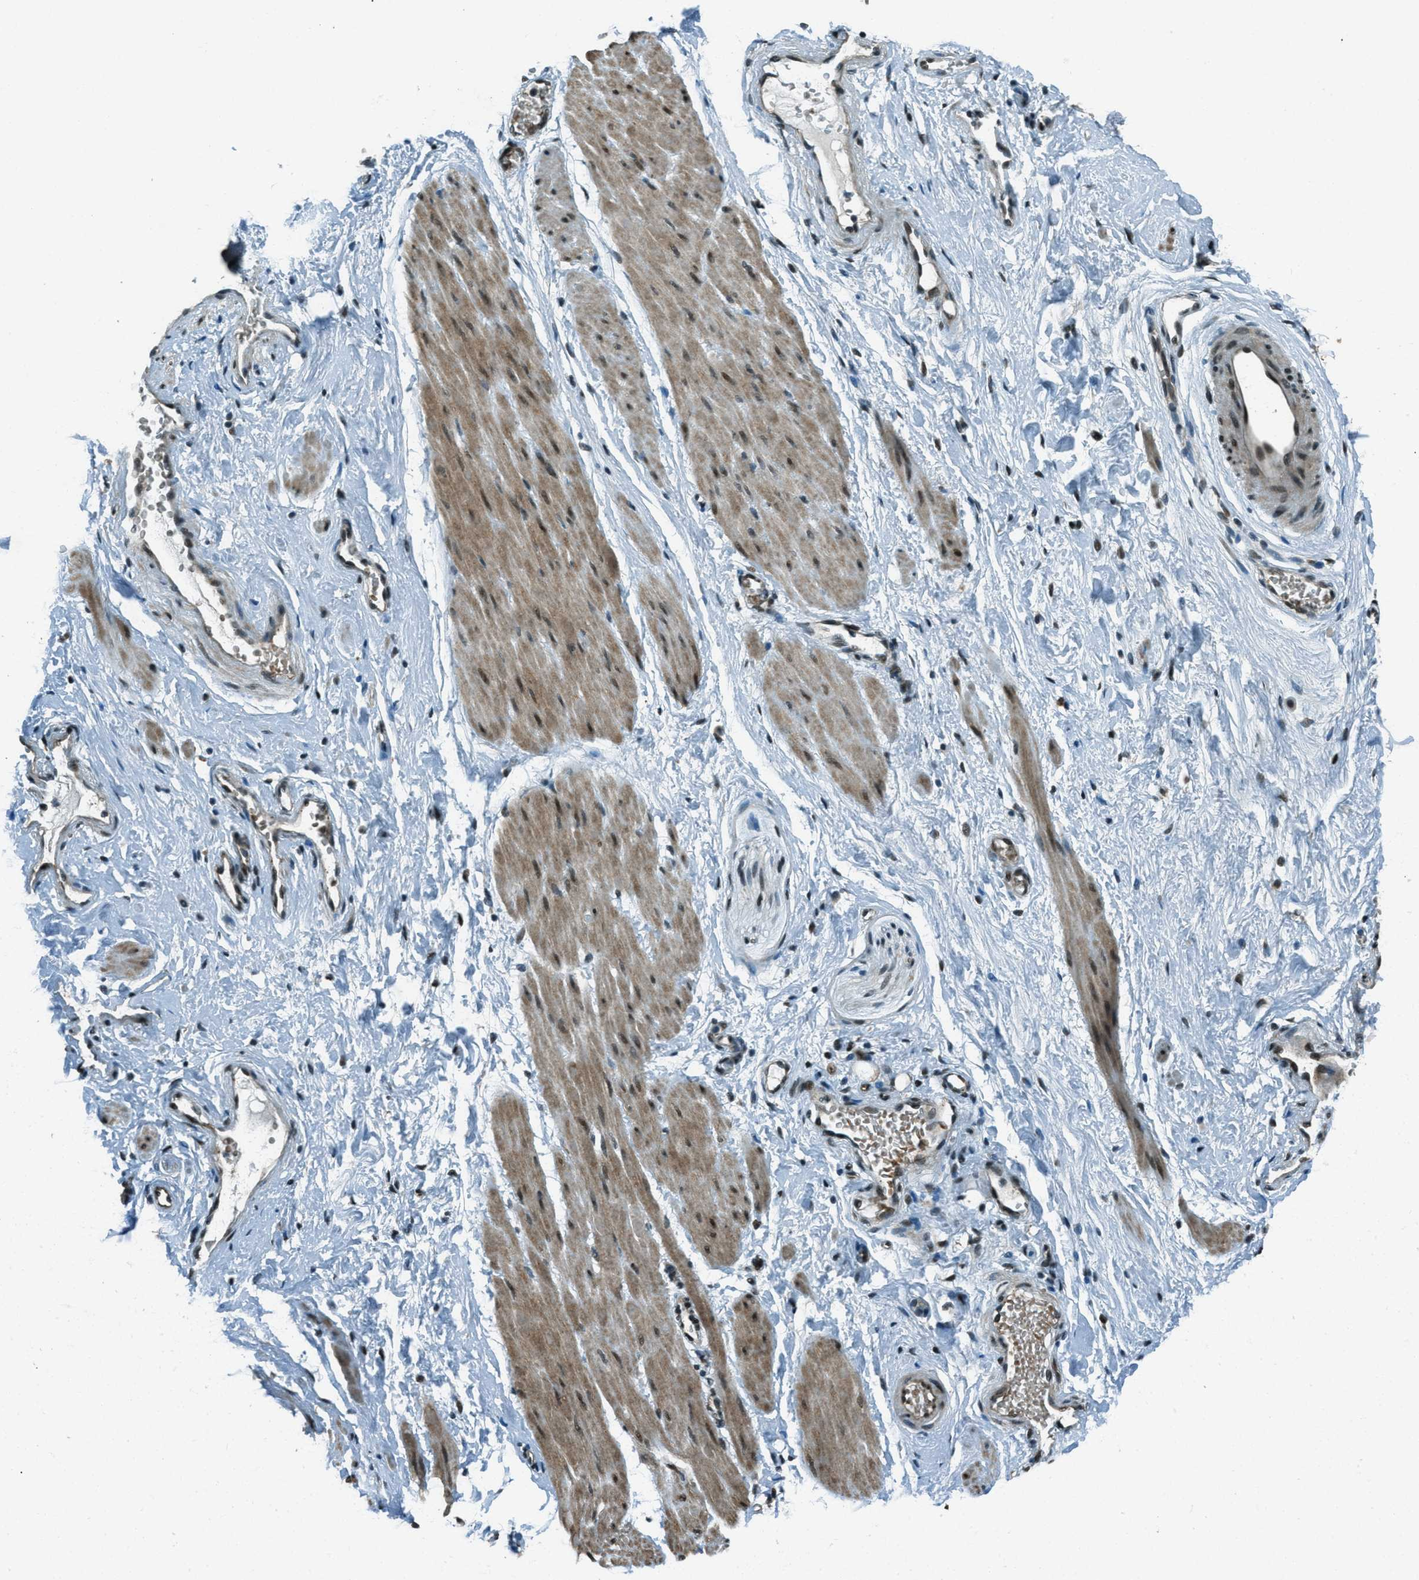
{"staining": {"intensity": "moderate", "quantity": ">75%", "location": "nuclear"}, "tissue": "adipose tissue", "cell_type": "Adipocytes", "image_type": "normal", "snomed": [{"axis": "morphology", "description": "Normal tissue, NOS"}, {"axis": "topography", "description": "Soft tissue"}, {"axis": "topography", "description": "Vascular tissue"}], "caption": "Immunohistochemistry (IHC) histopathology image of normal human adipose tissue stained for a protein (brown), which shows medium levels of moderate nuclear positivity in approximately >75% of adipocytes.", "gene": "TARDBP", "patient": {"sex": "female", "age": 35}}